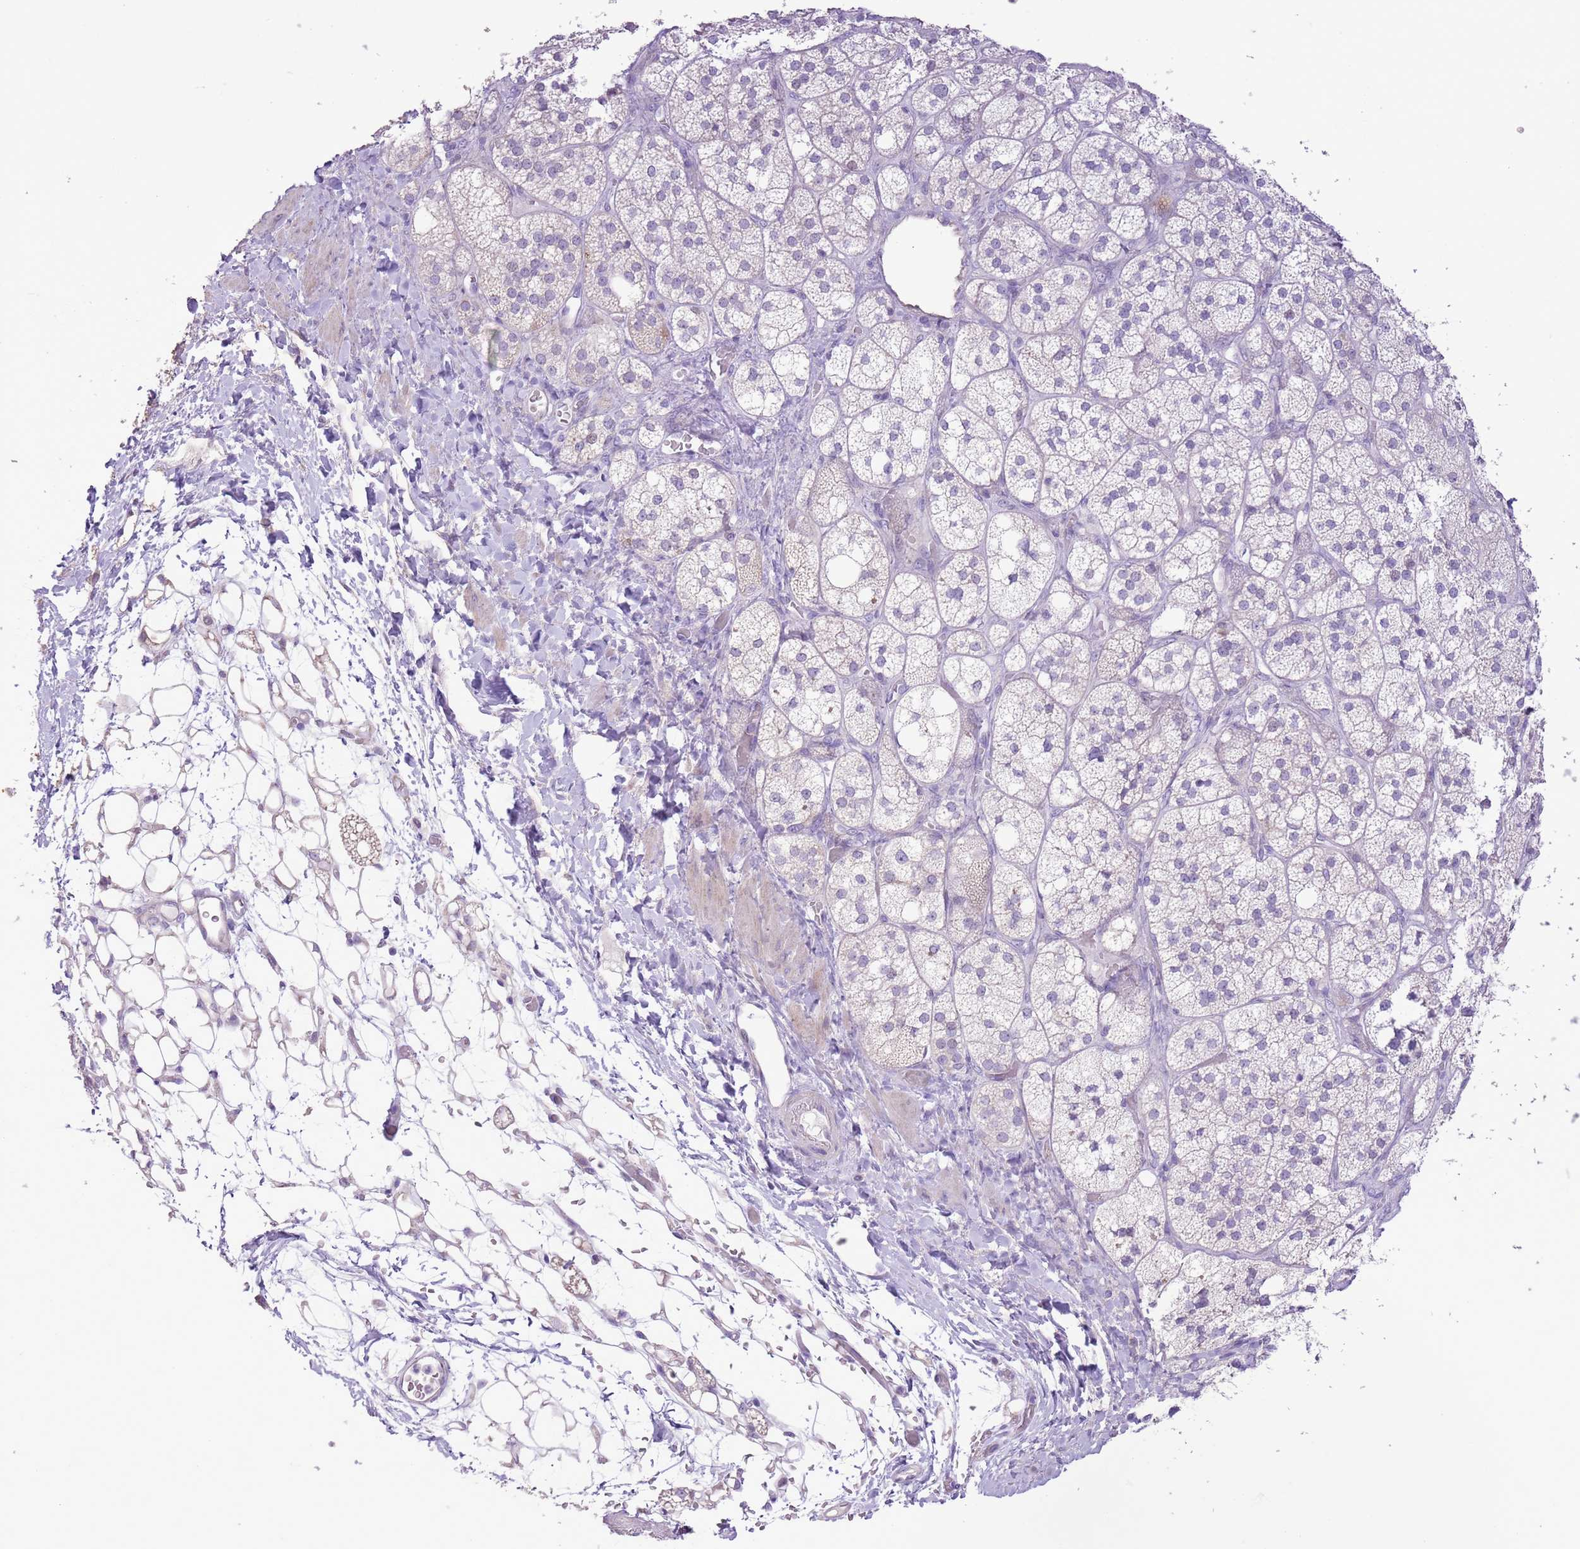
{"staining": {"intensity": "negative", "quantity": "none", "location": "none"}, "tissue": "adrenal gland", "cell_type": "Glandular cells", "image_type": "normal", "snomed": [{"axis": "morphology", "description": "Normal tissue, NOS"}, {"axis": "topography", "description": "Adrenal gland"}], "caption": "This photomicrograph is of unremarkable adrenal gland stained with immunohistochemistry (IHC) to label a protein in brown with the nuclei are counter-stained blue. There is no staining in glandular cells.", "gene": "GMNN", "patient": {"sex": "male", "age": 61}}